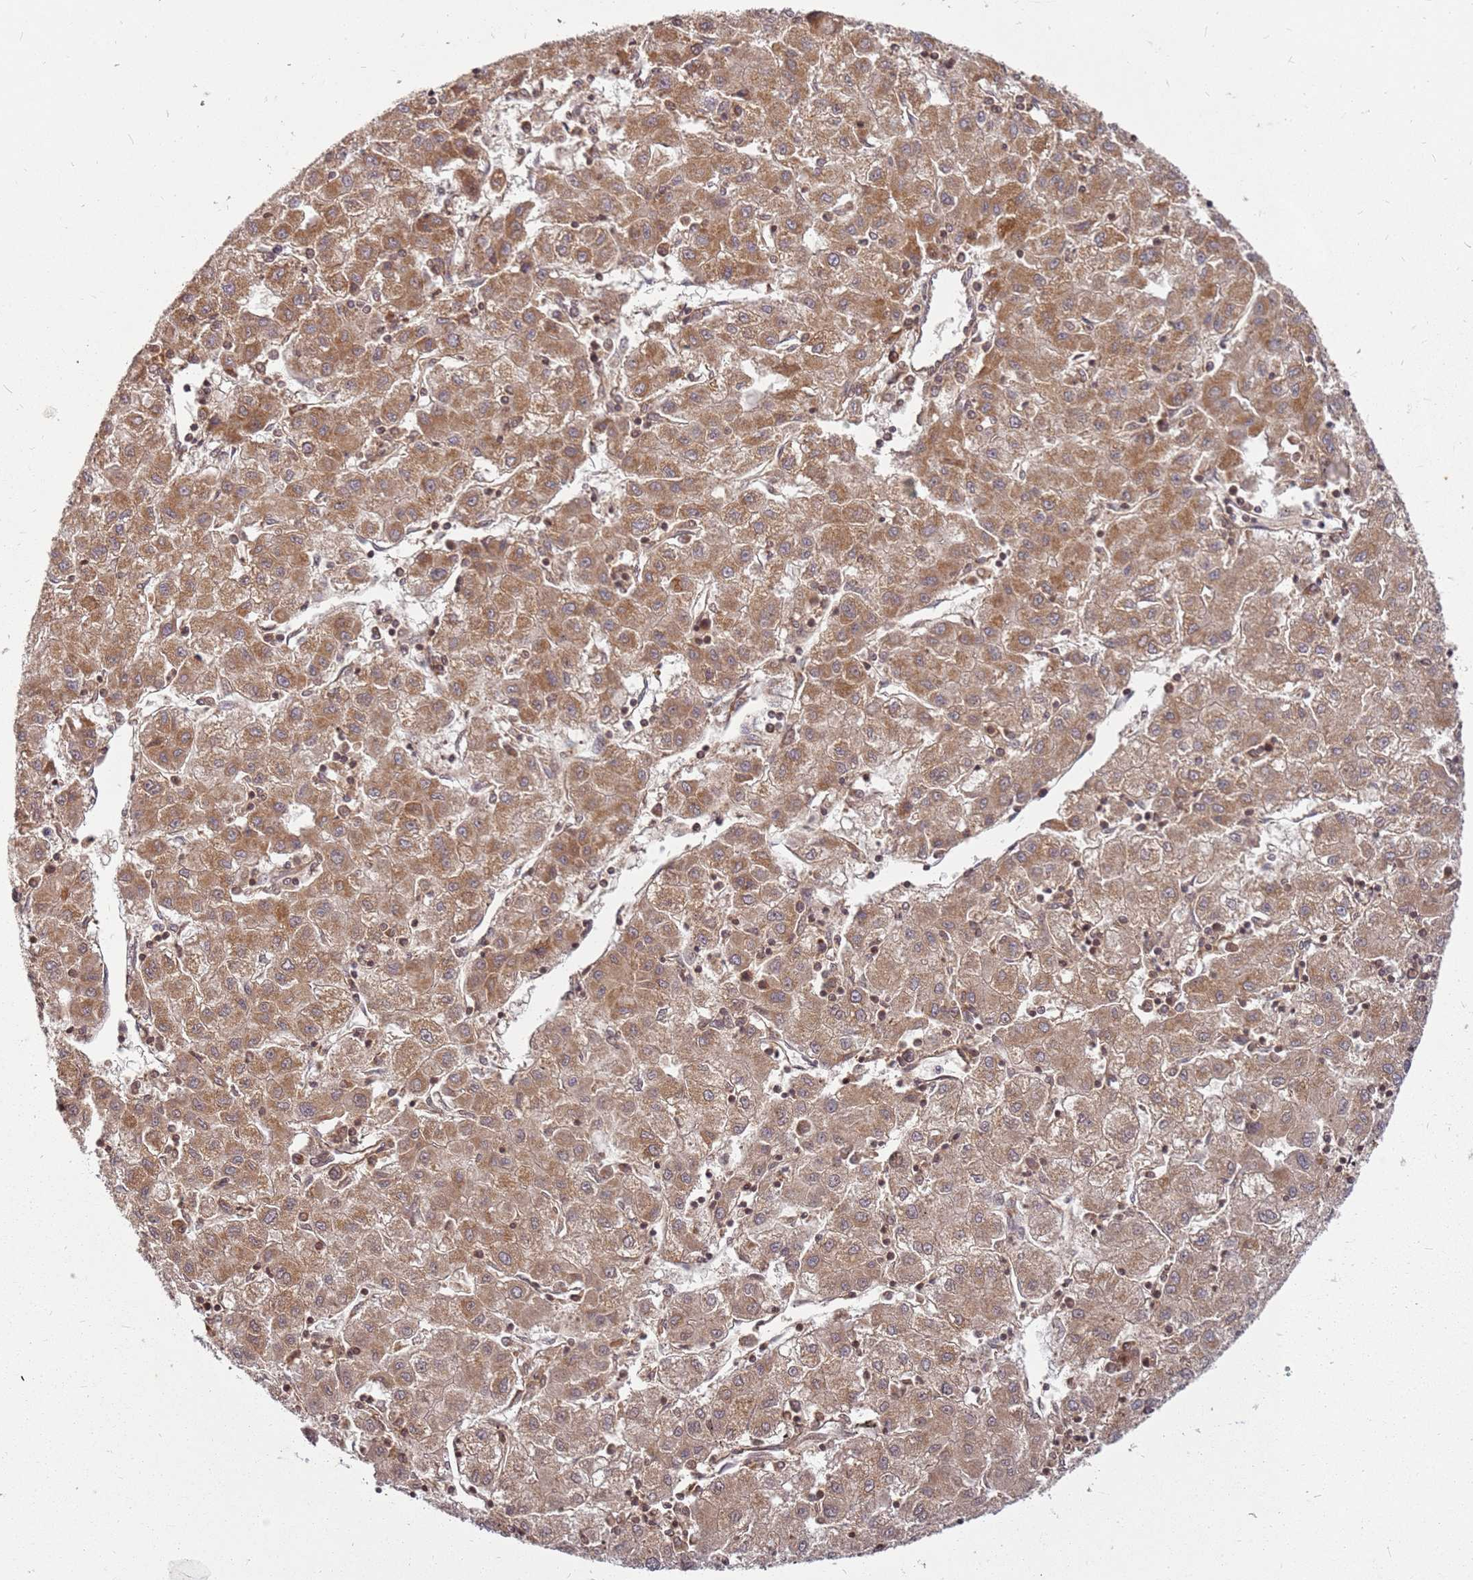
{"staining": {"intensity": "moderate", "quantity": ">75%", "location": "cytoplasmic/membranous"}, "tissue": "liver cancer", "cell_type": "Tumor cells", "image_type": "cancer", "snomed": [{"axis": "morphology", "description": "Carcinoma, Hepatocellular, NOS"}, {"axis": "topography", "description": "Liver"}], "caption": "Immunohistochemical staining of human liver hepatocellular carcinoma demonstrates medium levels of moderate cytoplasmic/membranous protein positivity in about >75% of tumor cells. (Brightfield microscopy of DAB IHC at high magnification).", "gene": "CCDC159", "patient": {"sex": "male", "age": 72}}